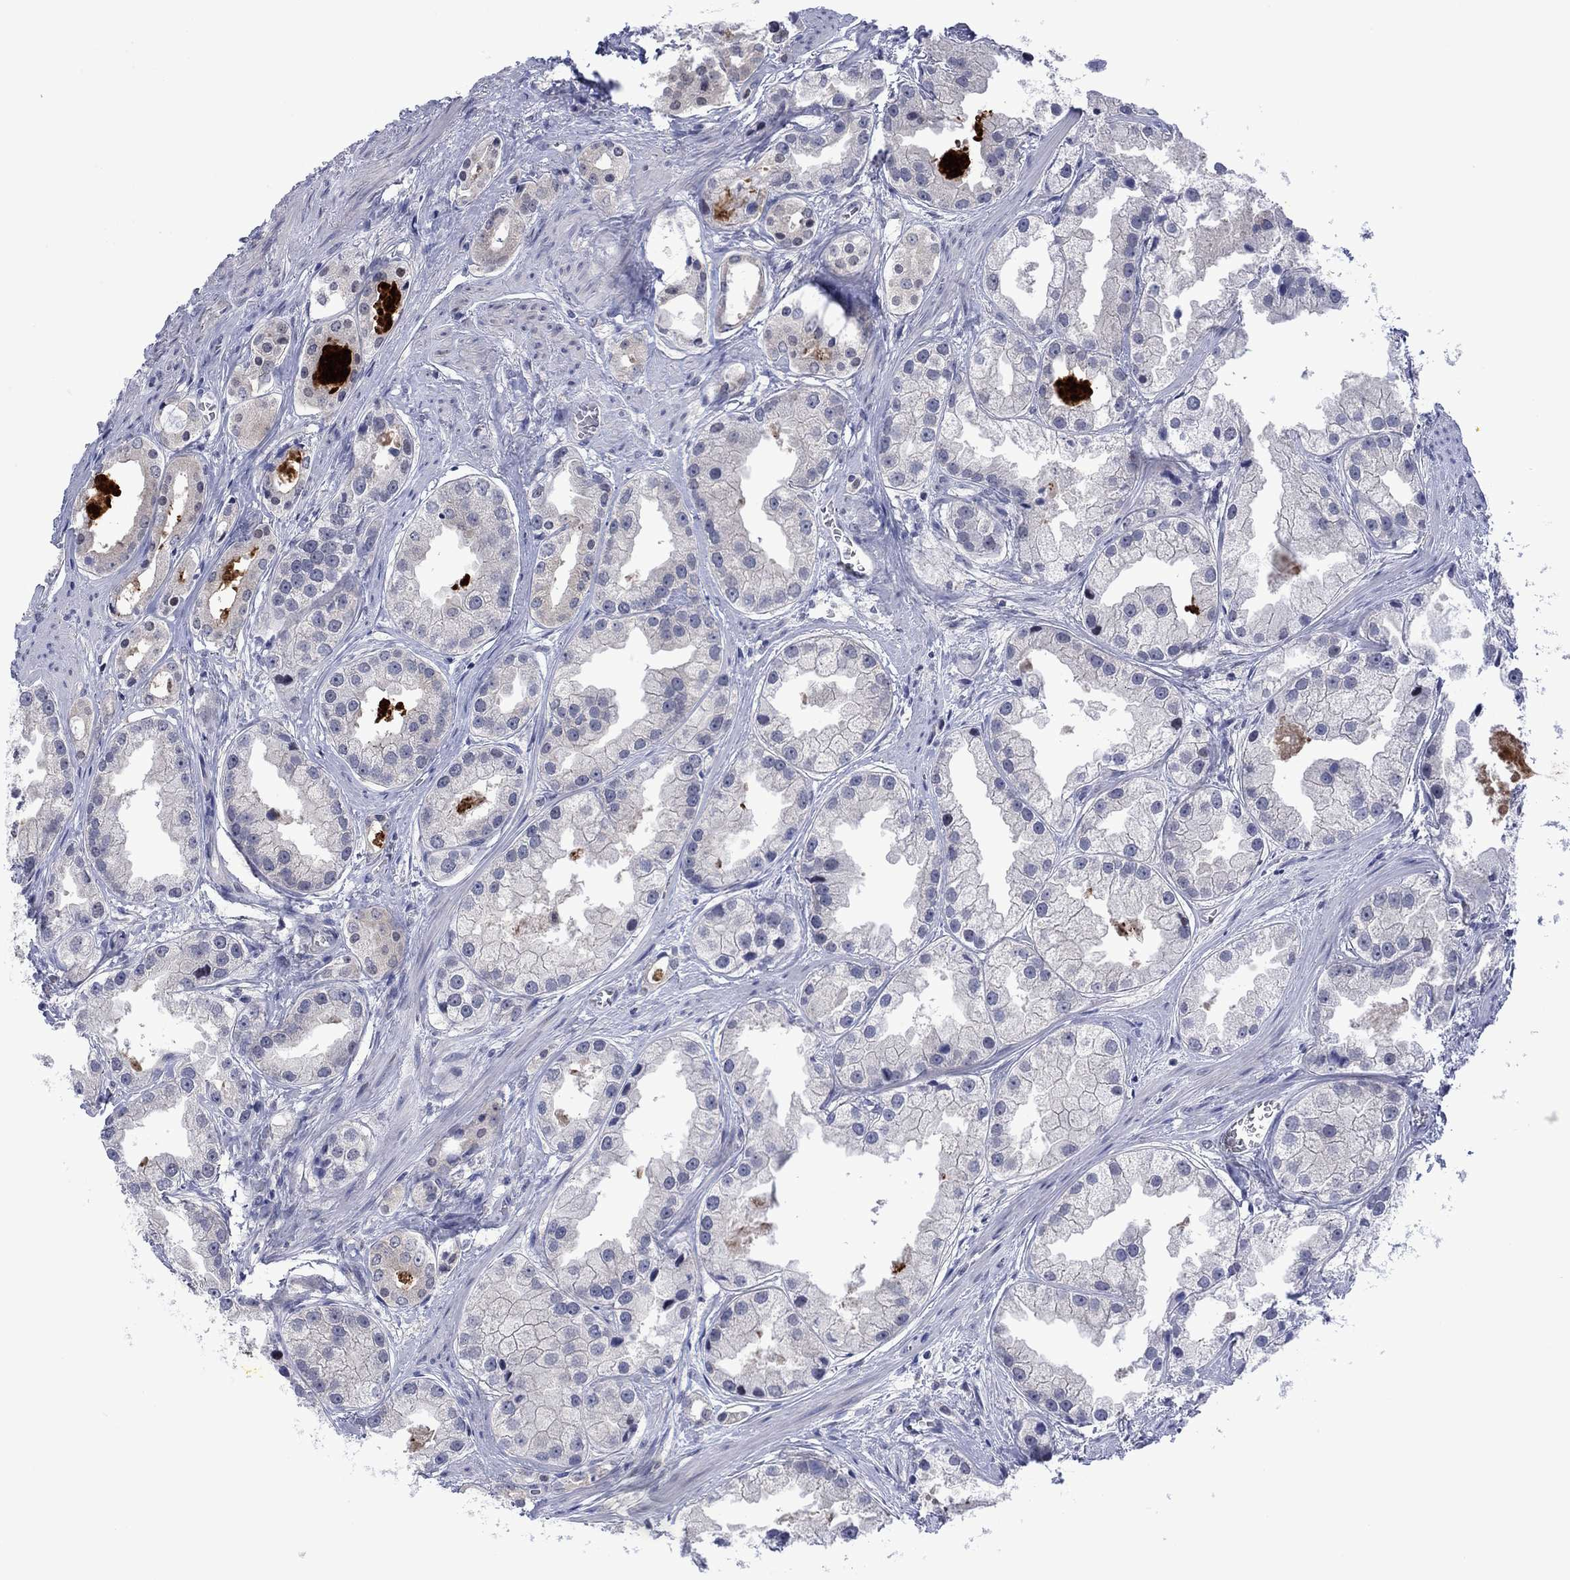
{"staining": {"intensity": "negative", "quantity": "none", "location": "none"}, "tissue": "prostate cancer", "cell_type": "Tumor cells", "image_type": "cancer", "snomed": [{"axis": "morphology", "description": "Adenocarcinoma, NOS"}, {"axis": "topography", "description": "Prostate"}], "caption": "Immunohistochemistry histopathology image of neoplastic tissue: prostate adenocarcinoma stained with DAB exhibits no significant protein positivity in tumor cells. (DAB IHC with hematoxylin counter stain).", "gene": "AGL", "patient": {"sex": "male", "age": 61}}